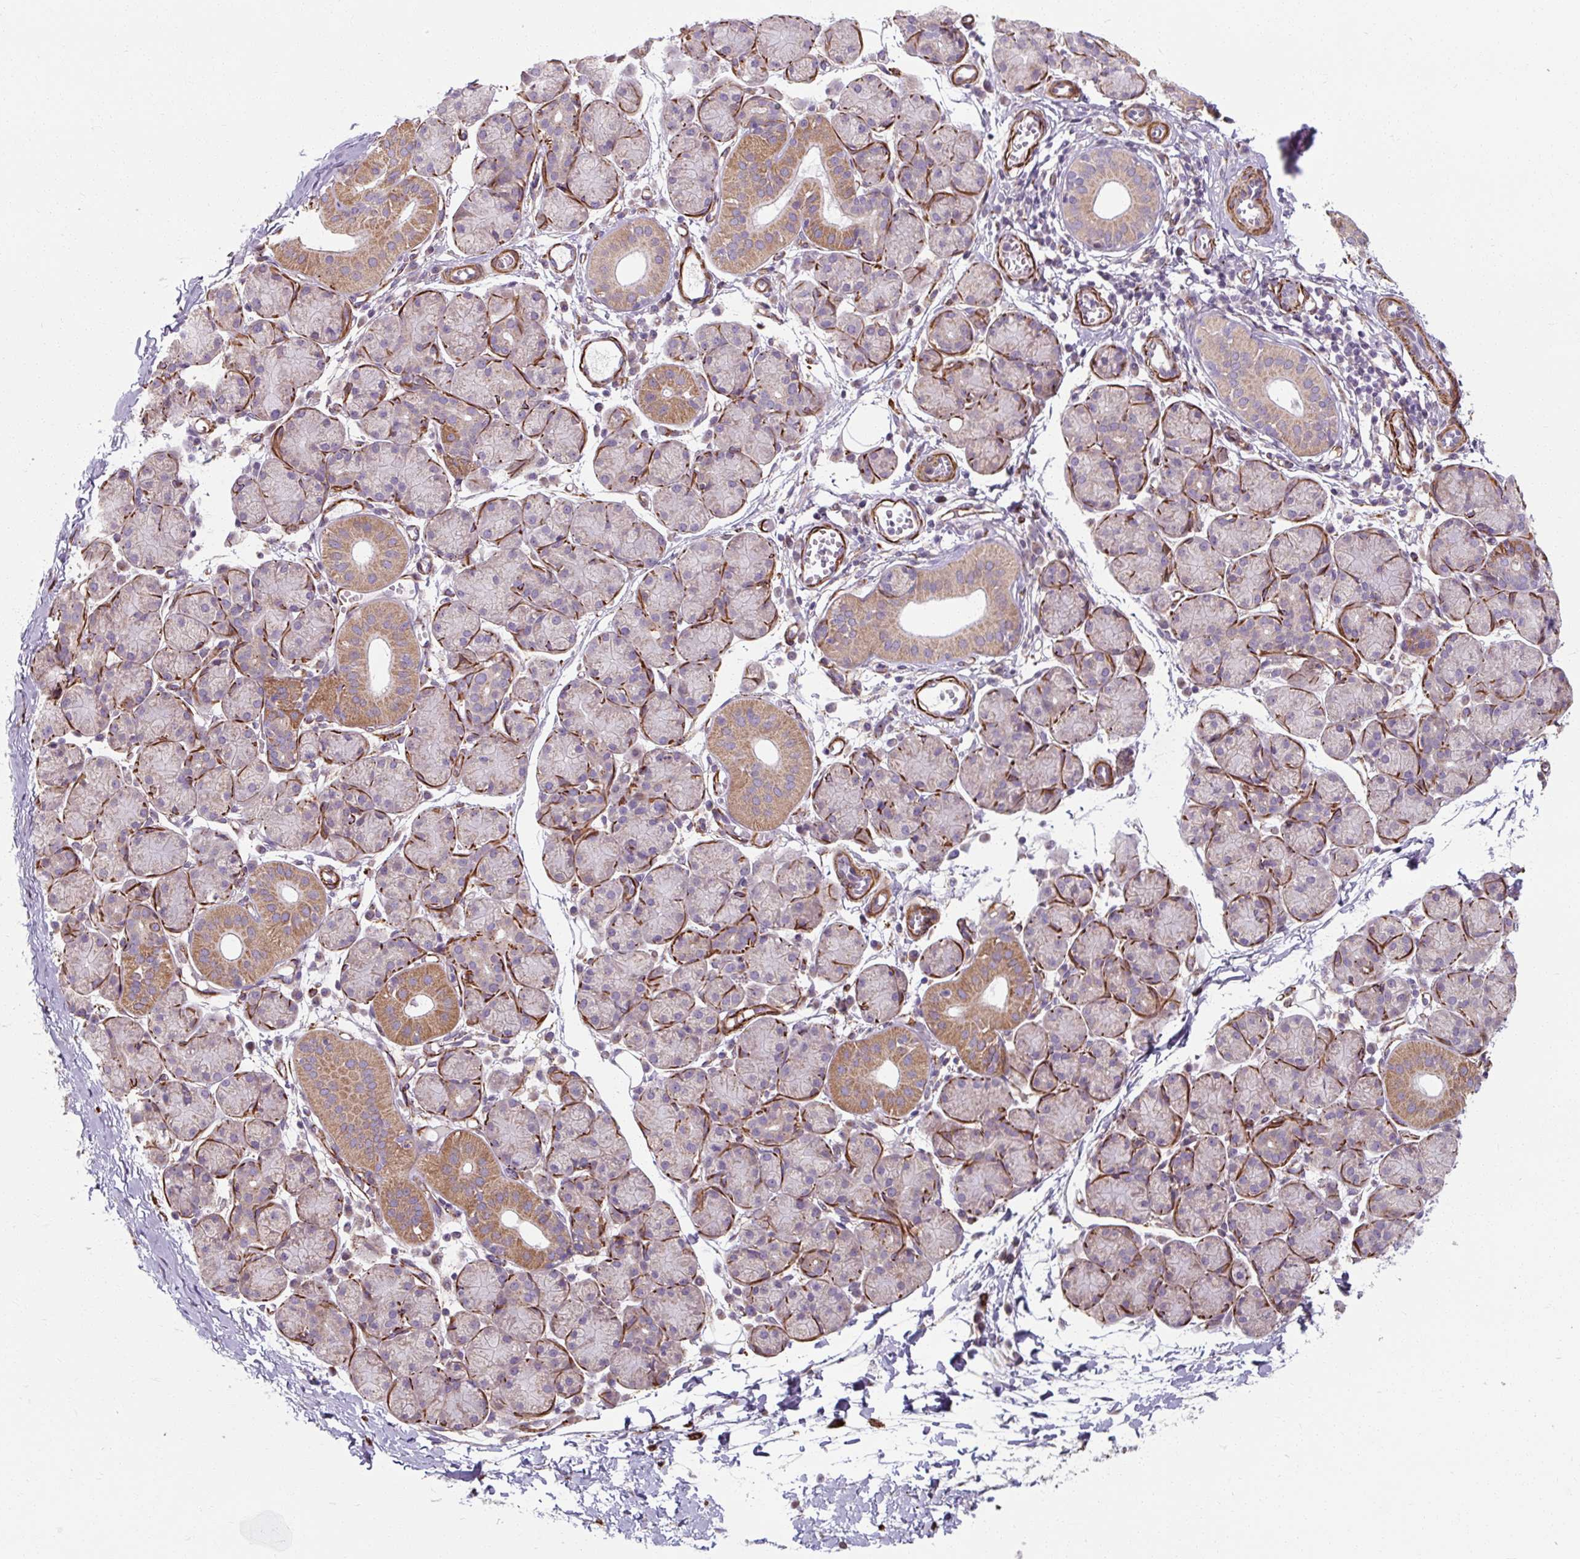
{"staining": {"intensity": "moderate", "quantity": "<25%", "location": "cytoplasmic/membranous"}, "tissue": "salivary gland", "cell_type": "Glandular cells", "image_type": "normal", "snomed": [{"axis": "morphology", "description": "Normal tissue, NOS"}, {"axis": "morphology", "description": "Inflammation, NOS"}, {"axis": "topography", "description": "Lymph node"}, {"axis": "topography", "description": "Salivary gland"}], "caption": "Immunohistochemical staining of benign human salivary gland exhibits <25% levels of moderate cytoplasmic/membranous protein positivity in about <25% of glandular cells. The protein of interest is stained brown, and the nuclei are stained in blue (DAB IHC with brightfield microscopy, high magnification).", "gene": "MRPS5", "patient": {"sex": "male", "age": 3}}